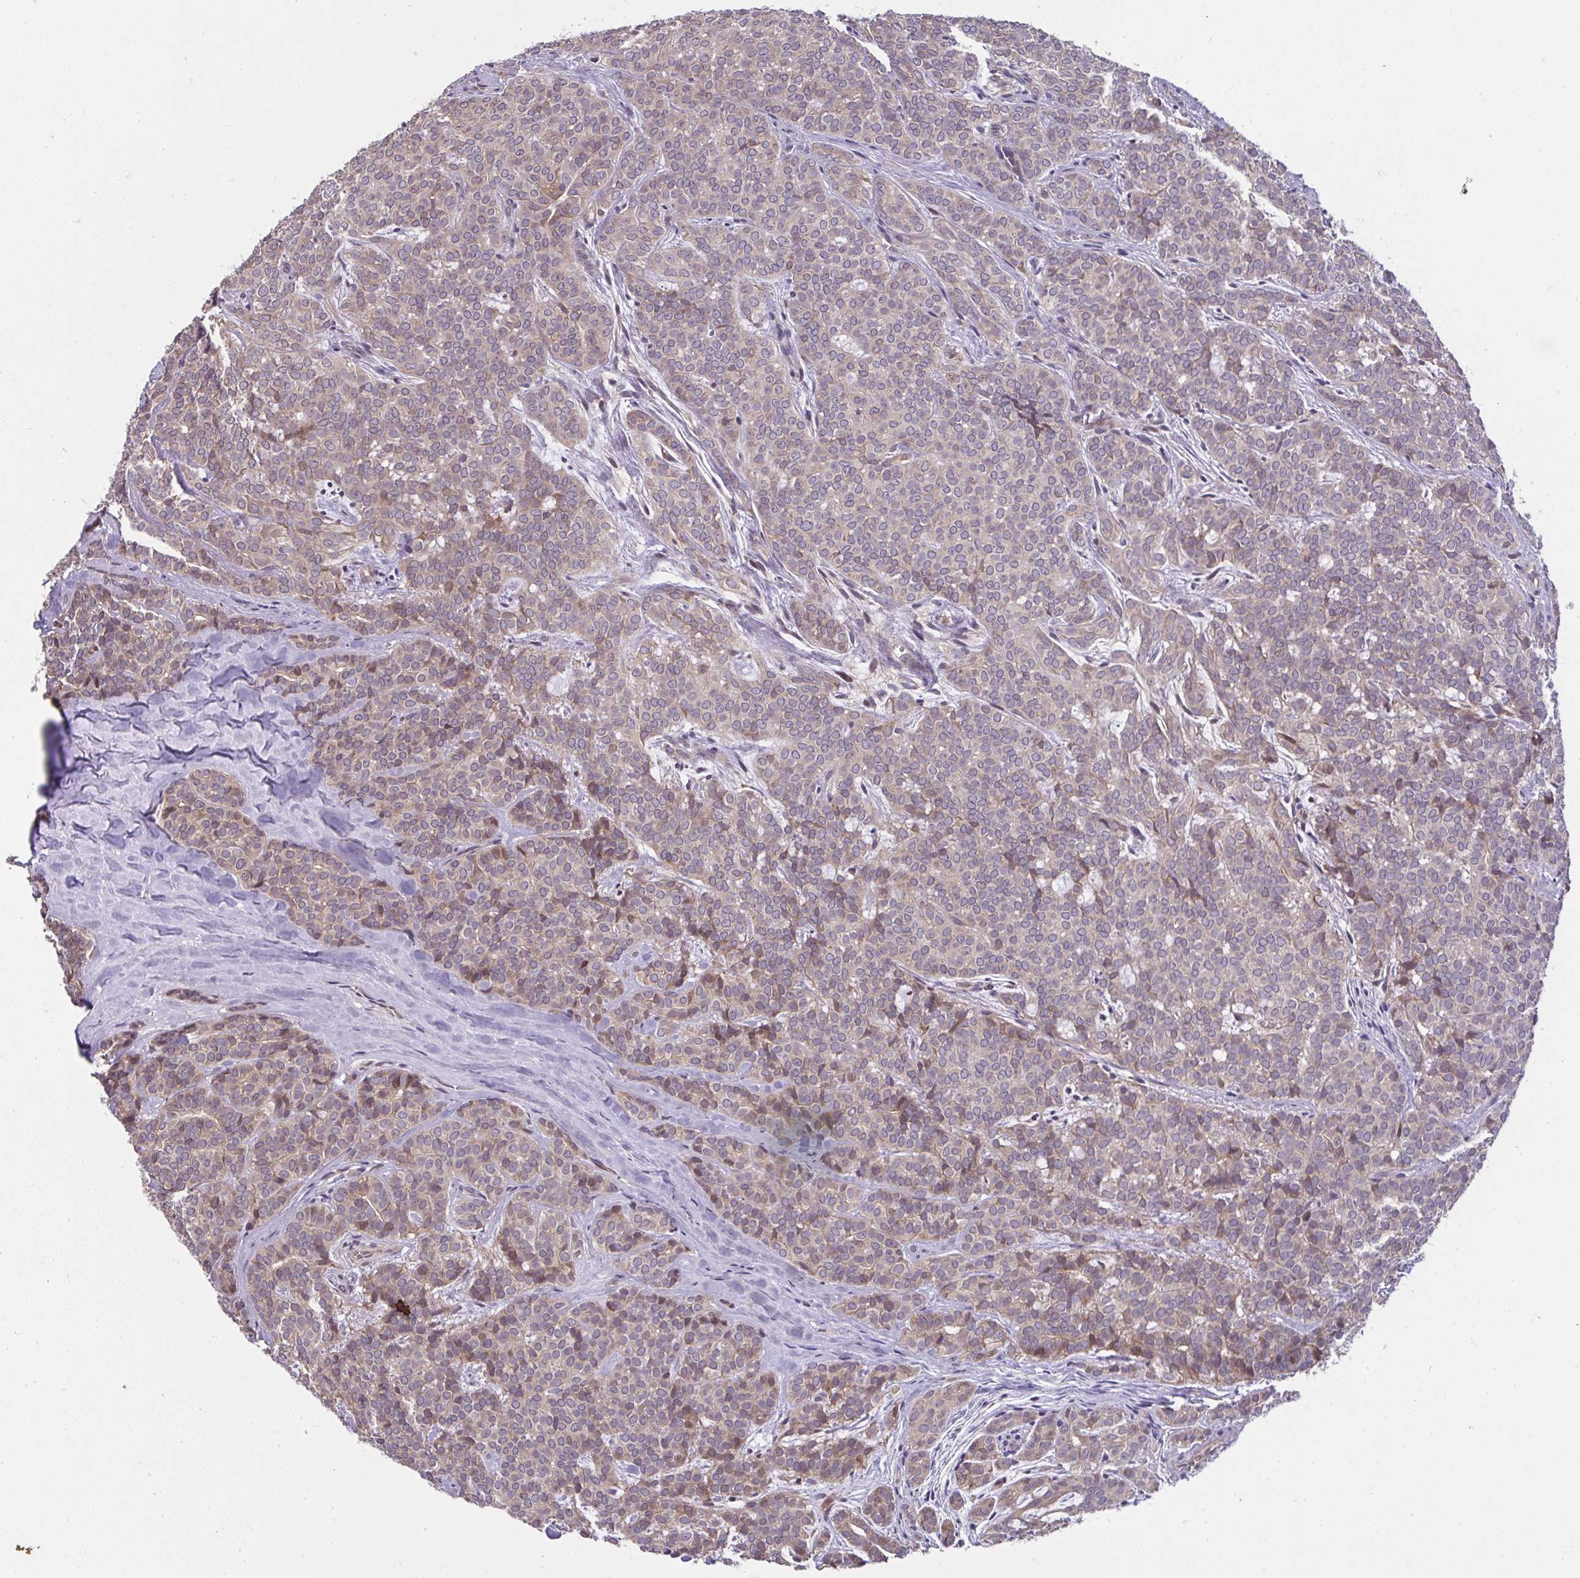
{"staining": {"intensity": "weak", "quantity": "25%-75%", "location": "cytoplasmic/membranous,nuclear"}, "tissue": "head and neck cancer", "cell_type": "Tumor cells", "image_type": "cancer", "snomed": [{"axis": "morphology", "description": "Normal tissue, NOS"}, {"axis": "morphology", "description": "Adenocarcinoma, NOS"}, {"axis": "topography", "description": "Oral tissue"}, {"axis": "topography", "description": "Head-Neck"}], "caption": "This histopathology image shows immunohistochemistry staining of human head and neck cancer, with low weak cytoplasmic/membranous and nuclear staining in approximately 25%-75% of tumor cells.", "gene": "RDH14", "patient": {"sex": "female", "age": 57}}